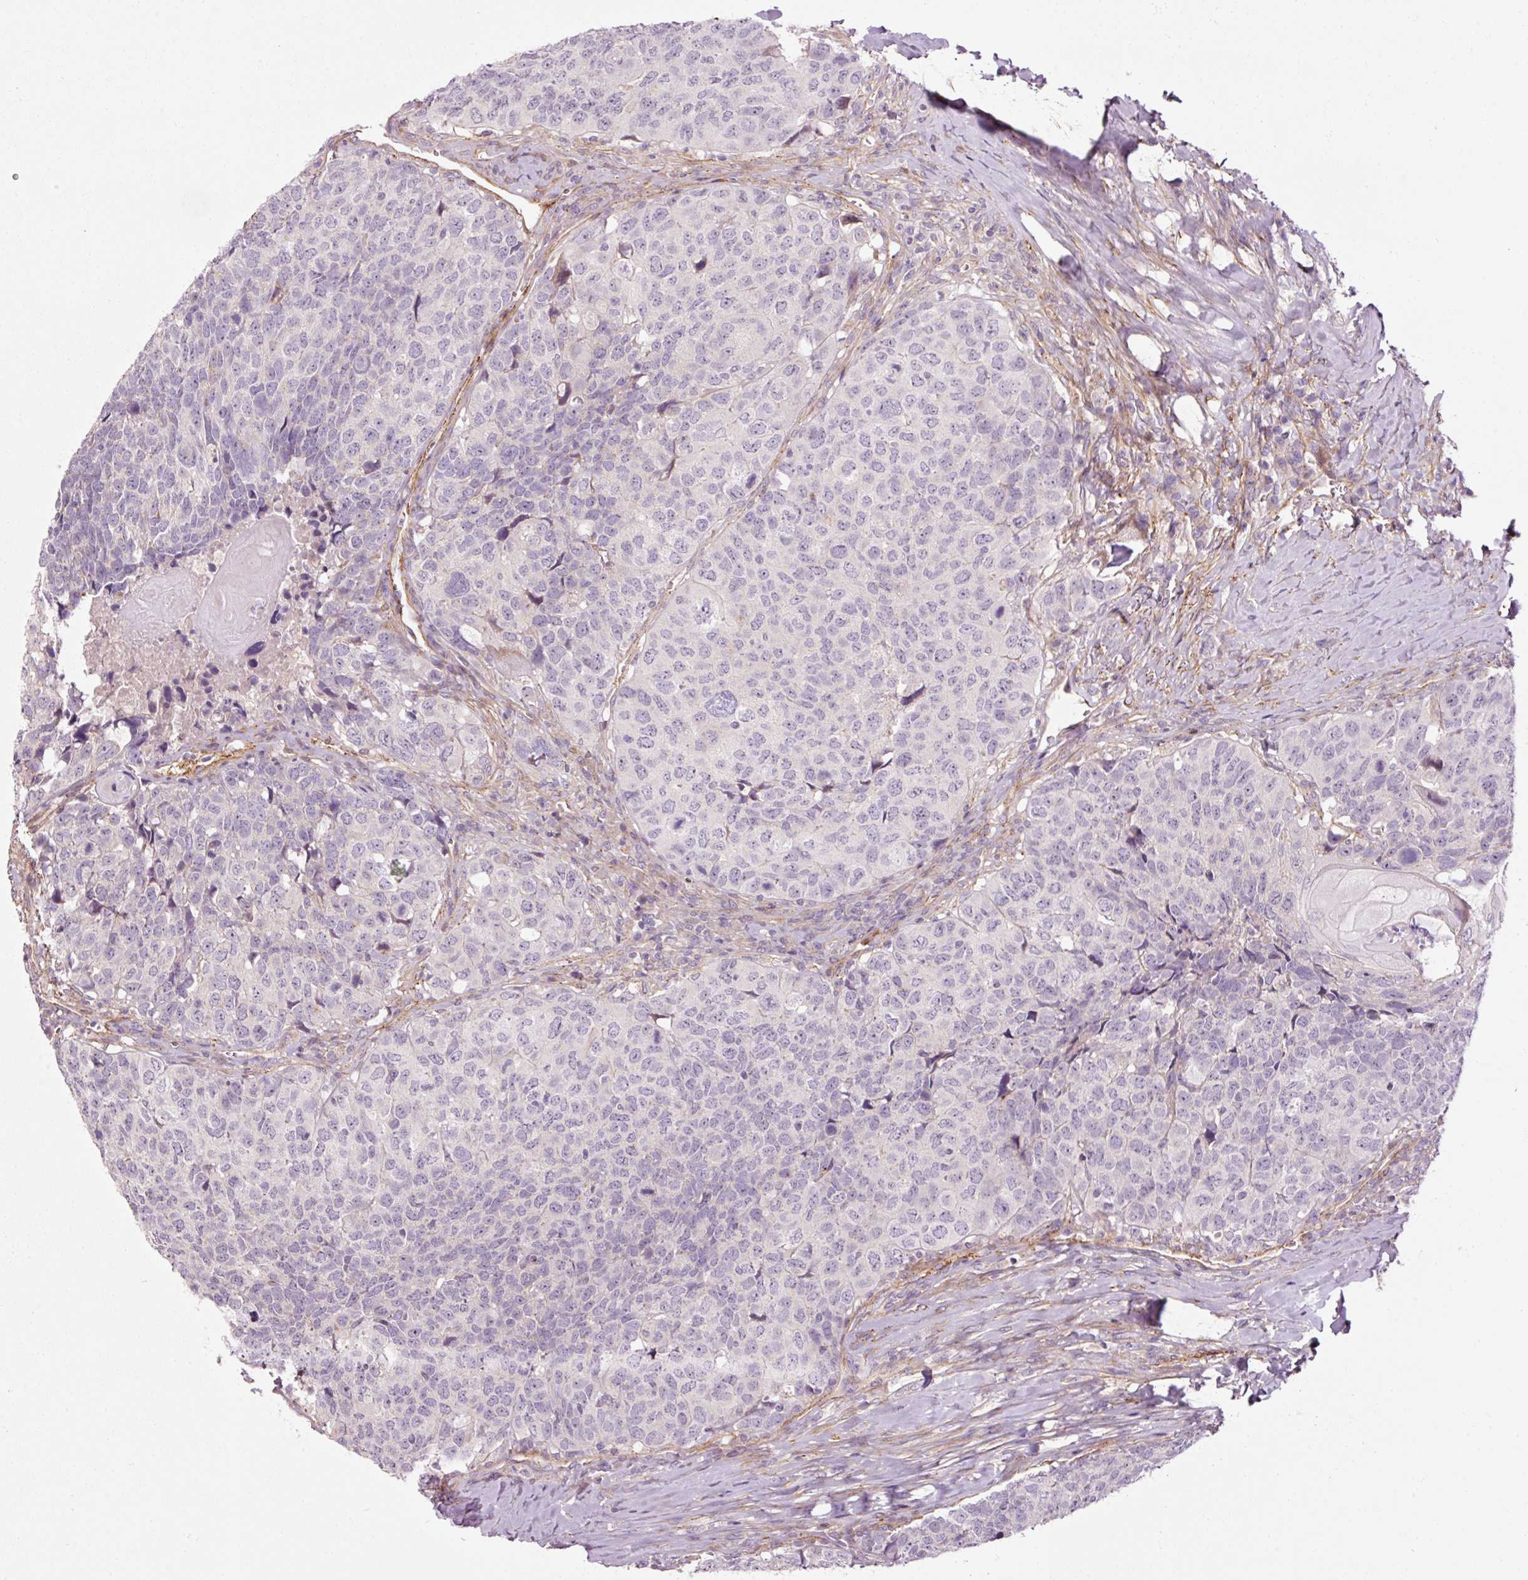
{"staining": {"intensity": "negative", "quantity": "none", "location": "none"}, "tissue": "head and neck cancer", "cell_type": "Tumor cells", "image_type": "cancer", "snomed": [{"axis": "morphology", "description": "Squamous cell carcinoma, NOS"}, {"axis": "topography", "description": "Head-Neck"}], "caption": "Immunohistochemical staining of squamous cell carcinoma (head and neck) displays no significant positivity in tumor cells.", "gene": "ANKRD20A1", "patient": {"sex": "male", "age": 66}}